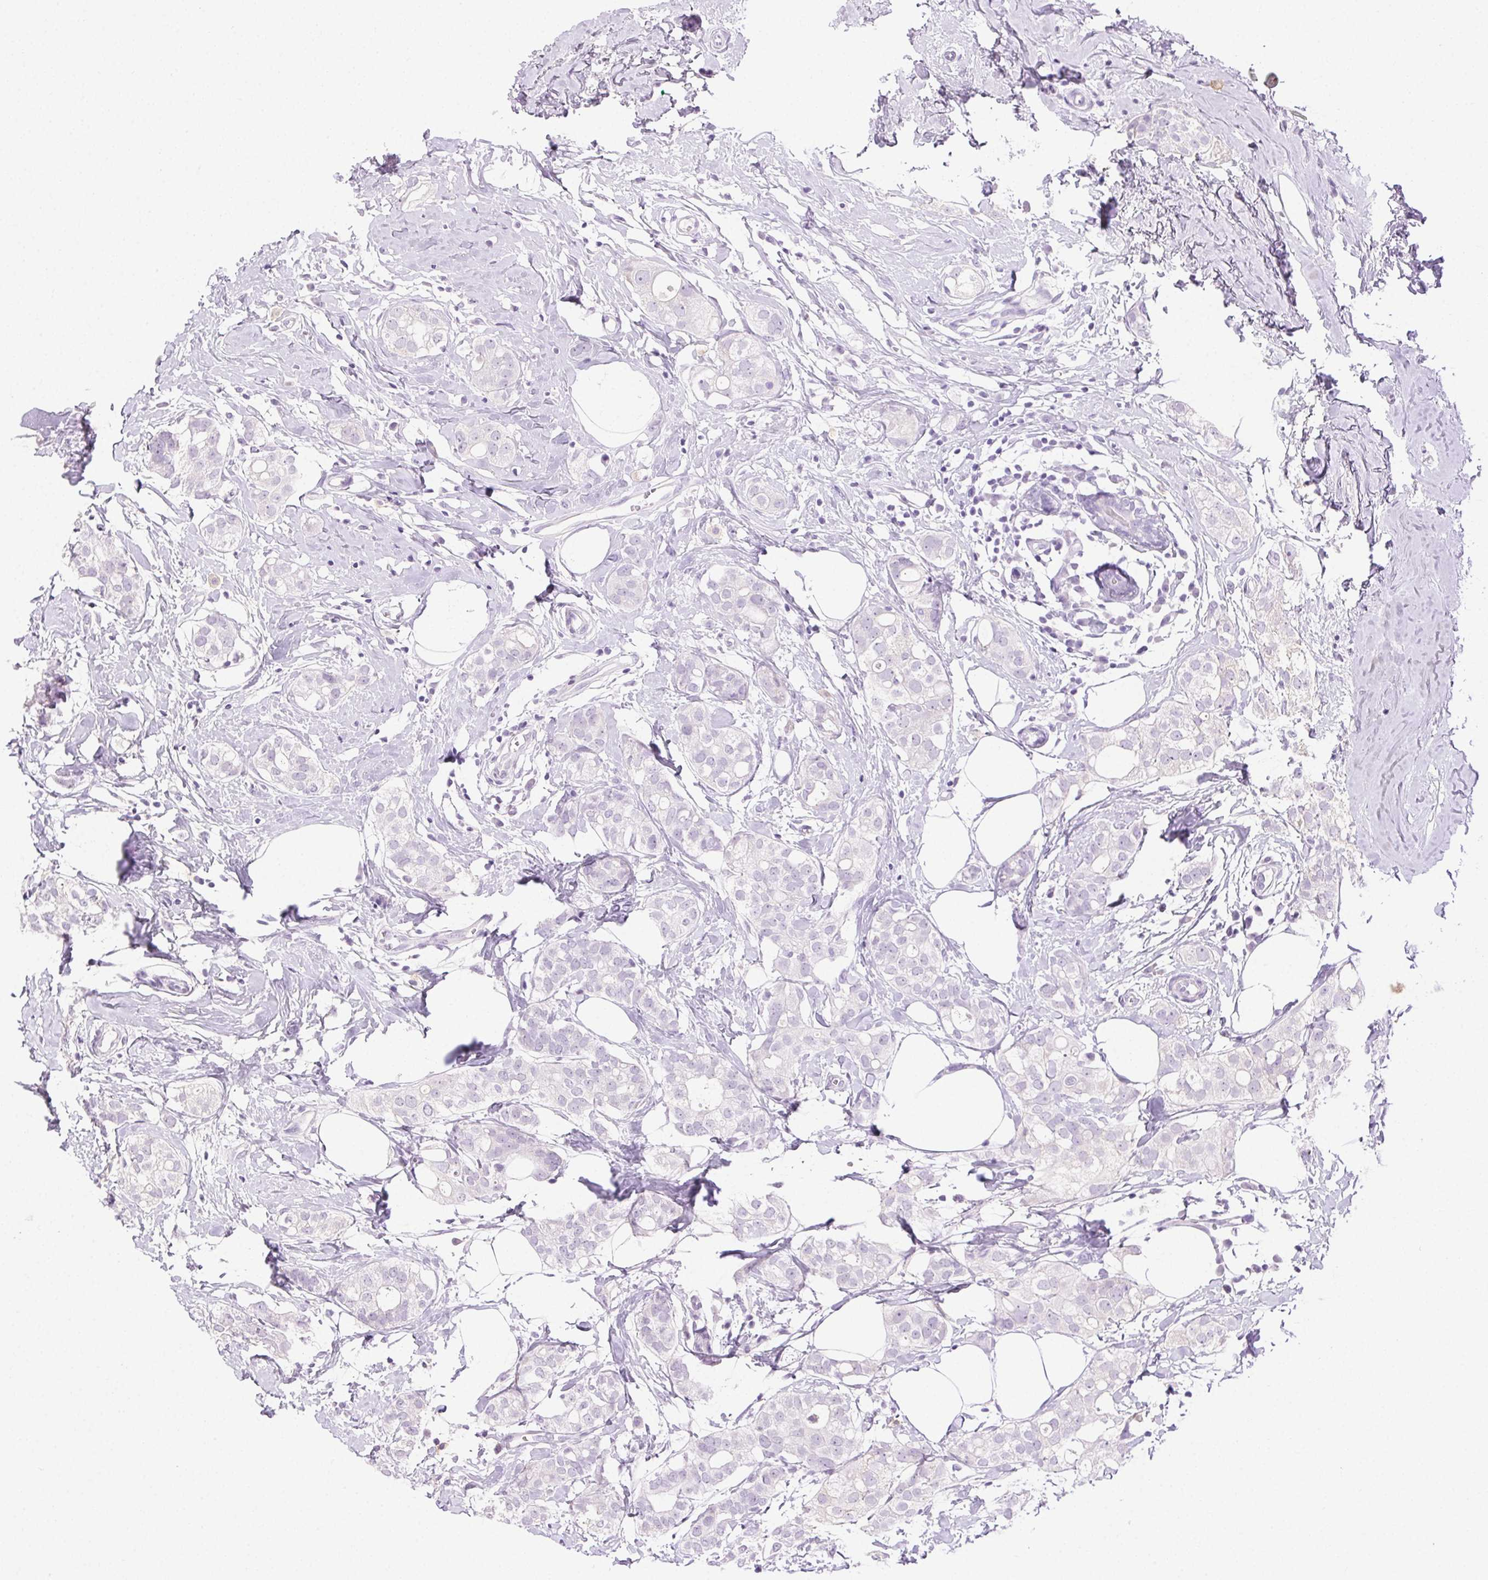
{"staining": {"intensity": "negative", "quantity": "none", "location": "none"}, "tissue": "breast cancer", "cell_type": "Tumor cells", "image_type": "cancer", "snomed": [{"axis": "morphology", "description": "Duct carcinoma"}, {"axis": "topography", "description": "Breast"}], "caption": "IHC of human breast cancer shows no positivity in tumor cells. (DAB IHC with hematoxylin counter stain).", "gene": "AKAP5", "patient": {"sex": "female", "age": 40}}